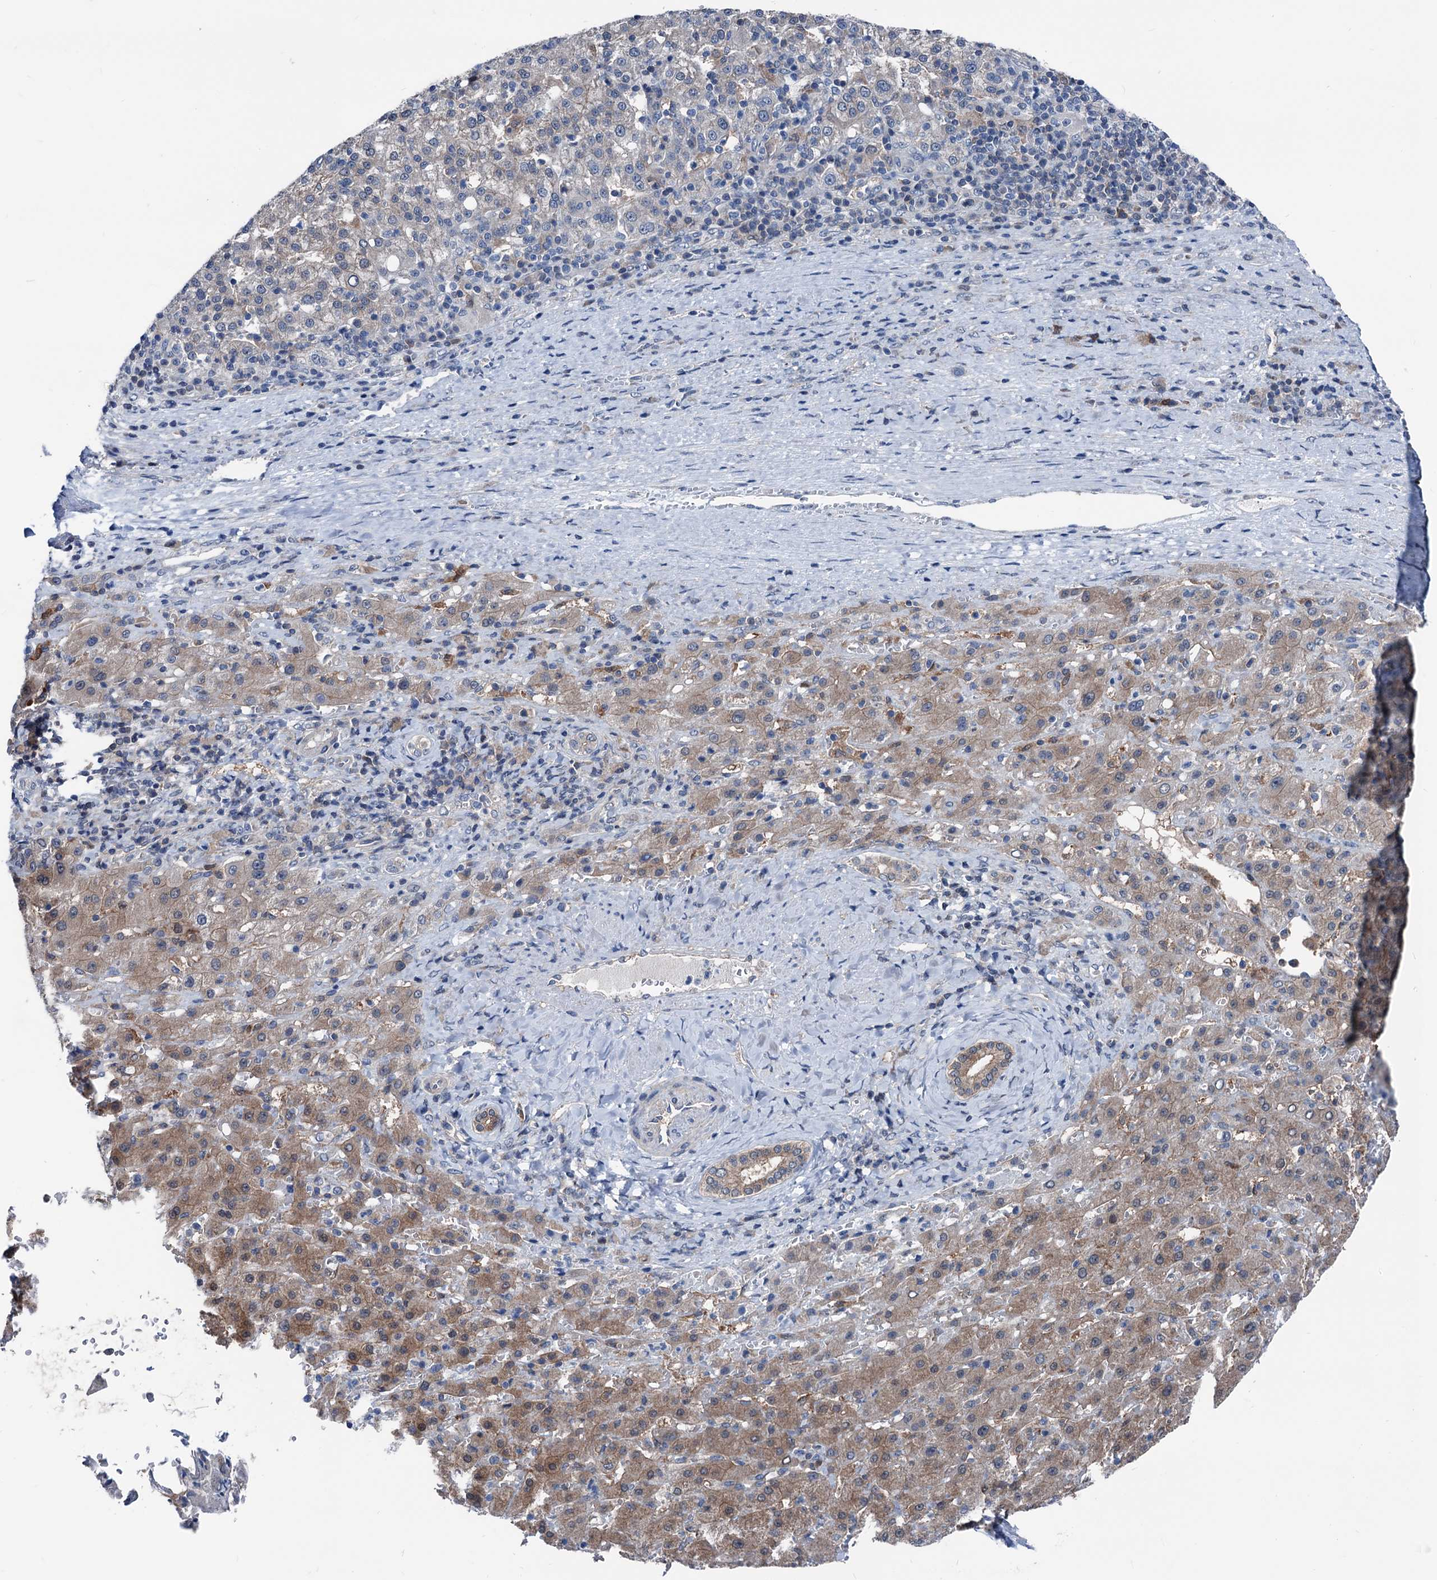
{"staining": {"intensity": "moderate", "quantity": "25%-75%", "location": "cytoplasmic/membranous"}, "tissue": "liver cancer", "cell_type": "Tumor cells", "image_type": "cancer", "snomed": [{"axis": "morphology", "description": "Carcinoma, Hepatocellular, NOS"}, {"axis": "topography", "description": "Liver"}], "caption": "Brown immunohistochemical staining in human liver hepatocellular carcinoma exhibits moderate cytoplasmic/membranous staining in about 25%-75% of tumor cells. The protein of interest is stained brown, and the nuclei are stained in blue (DAB (3,3'-diaminobenzidine) IHC with brightfield microscopy, high magnification).", "gene": "GLO1", "patient": {"sex": "female", "age": 58}}